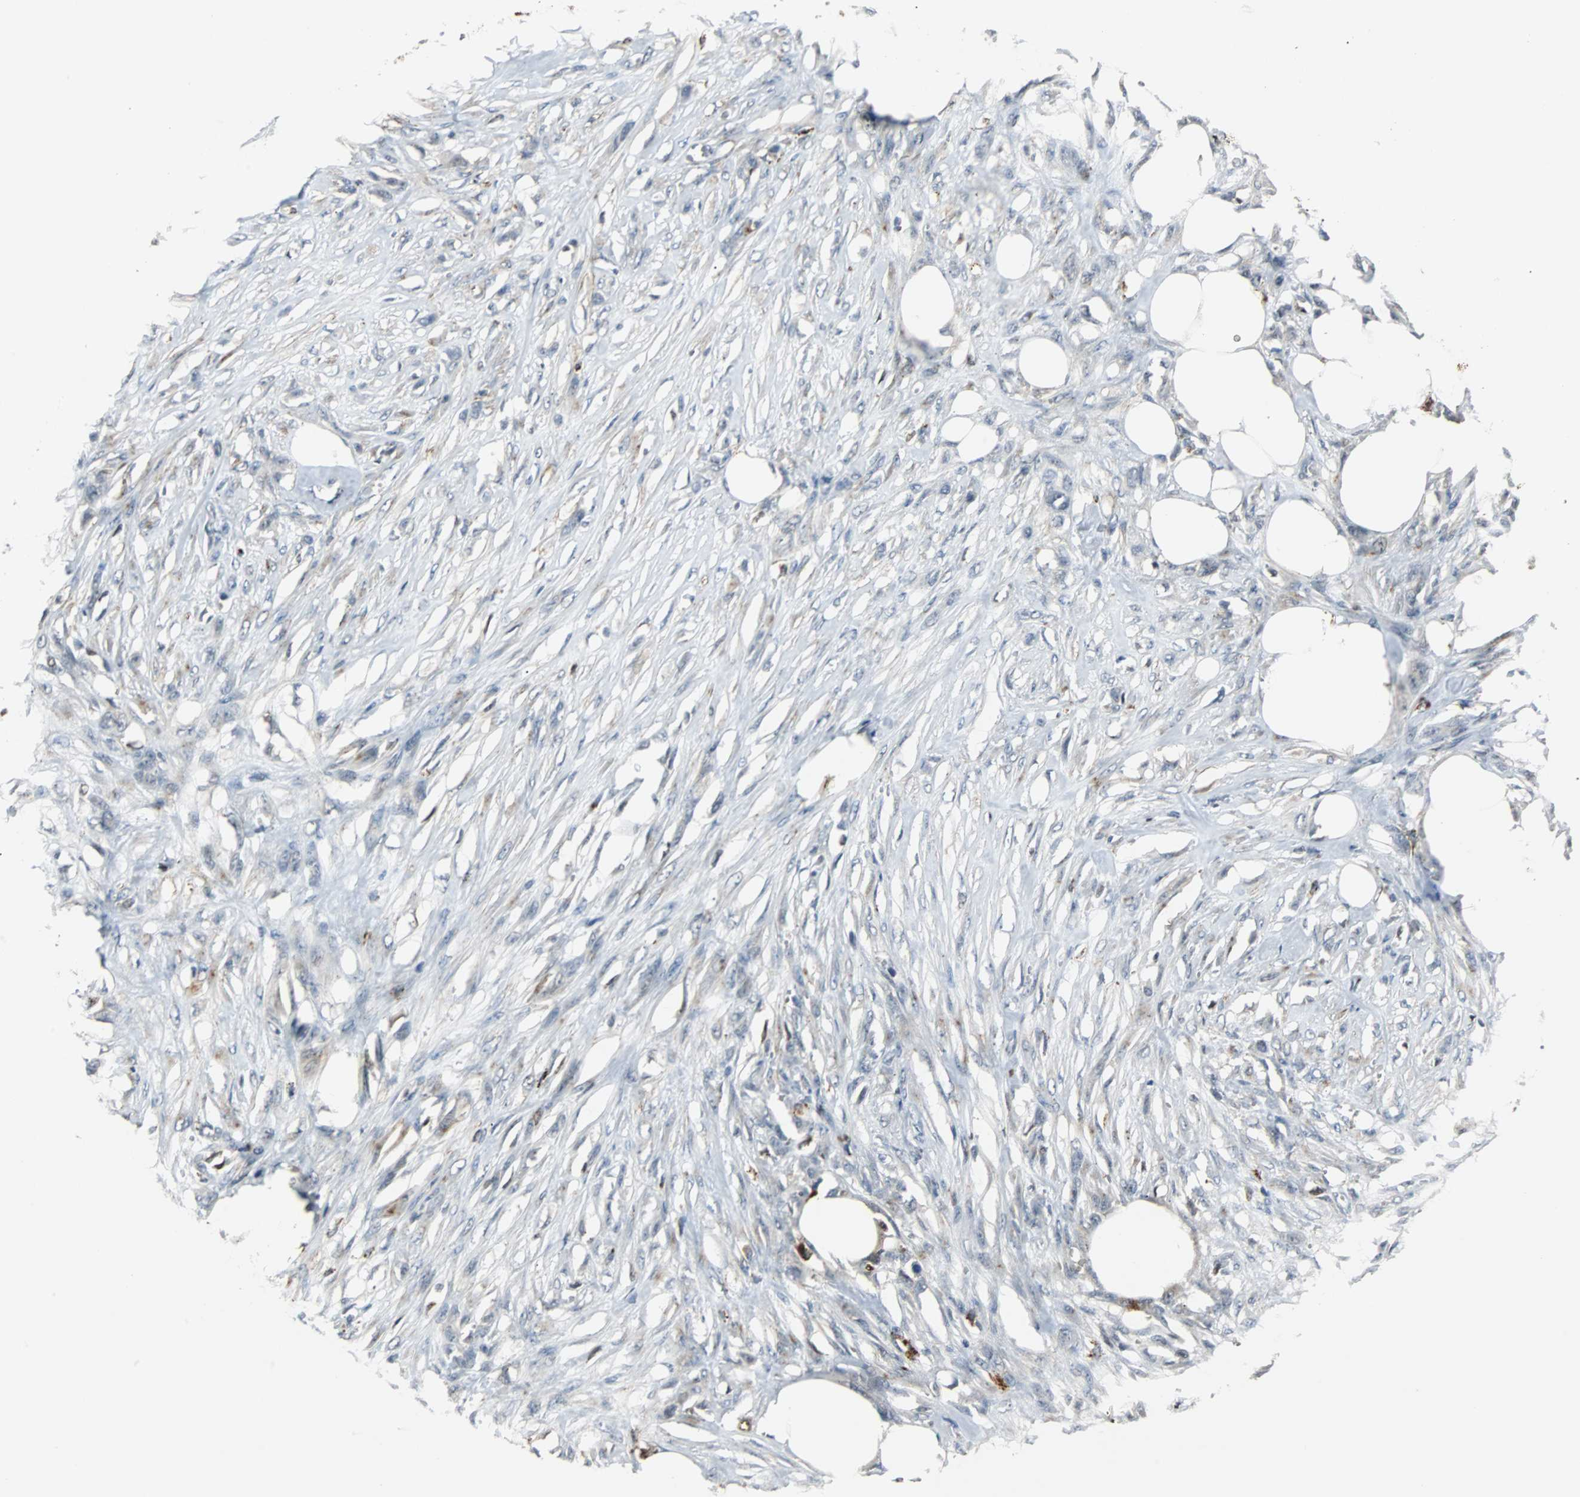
{"staining": {"intensity": "negative", "quantity": "none", "location": "none"}, "tissue": "skin cancer", "cell_type": "Tumor cells", "image_type": "cancer", "snomed": [{"axis": "morphology", "description": "Normal tissue, NOS"}, {"axis": "morphology", "description": "Squamous cell carcinoma, NOS"}, {"axis": "topography", "description": "Skin"}], "caption": "Squamous cell carcinoma (skin) stained for a protein using immunohistochemistry (IHC) exhibits no staining tumor cells.", "gene": "HLX", "patient": {"sex": "female", "age": 59}}